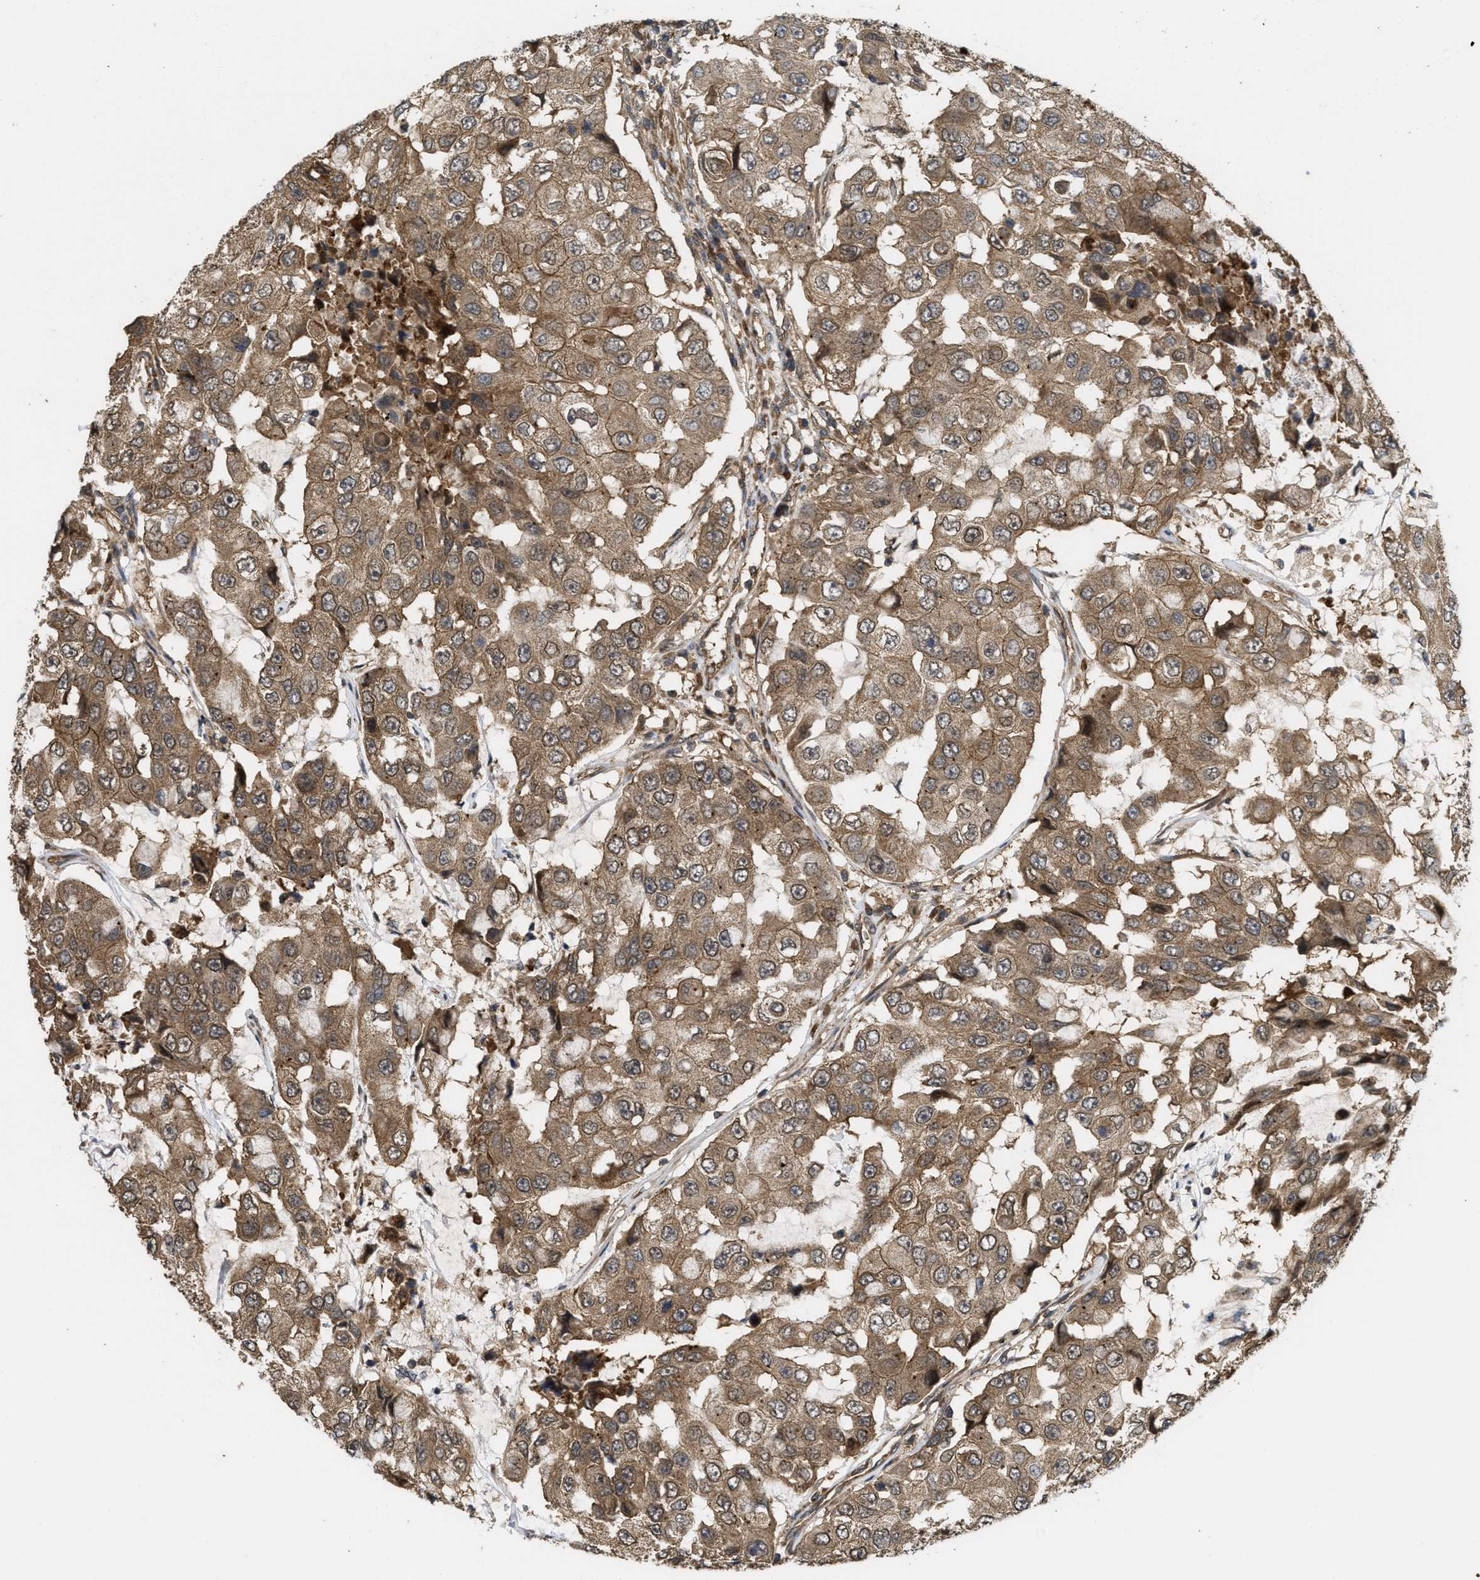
{"staining": {"intensity": "moderate", "quantity": ">75%", "location": "cytoplasmic/membranous"}, "tissue": "breast cancer", "cell_type": "Tumor cells", "image_type": "cancer", "snomed": [{"axis": "morphology", "description": "Duct carcinoma"}, {"axis": "topography", "description": "Breast"}], "caption": "Immunohistochemical staining of breast cancer (intraductal carcinoma) displays medium levels of moderate cytoplasmic/membranous expression in approximately >75% of tumor cells.", "gene": "FZD6", "patient": {"sex": "female", "age": 27}}